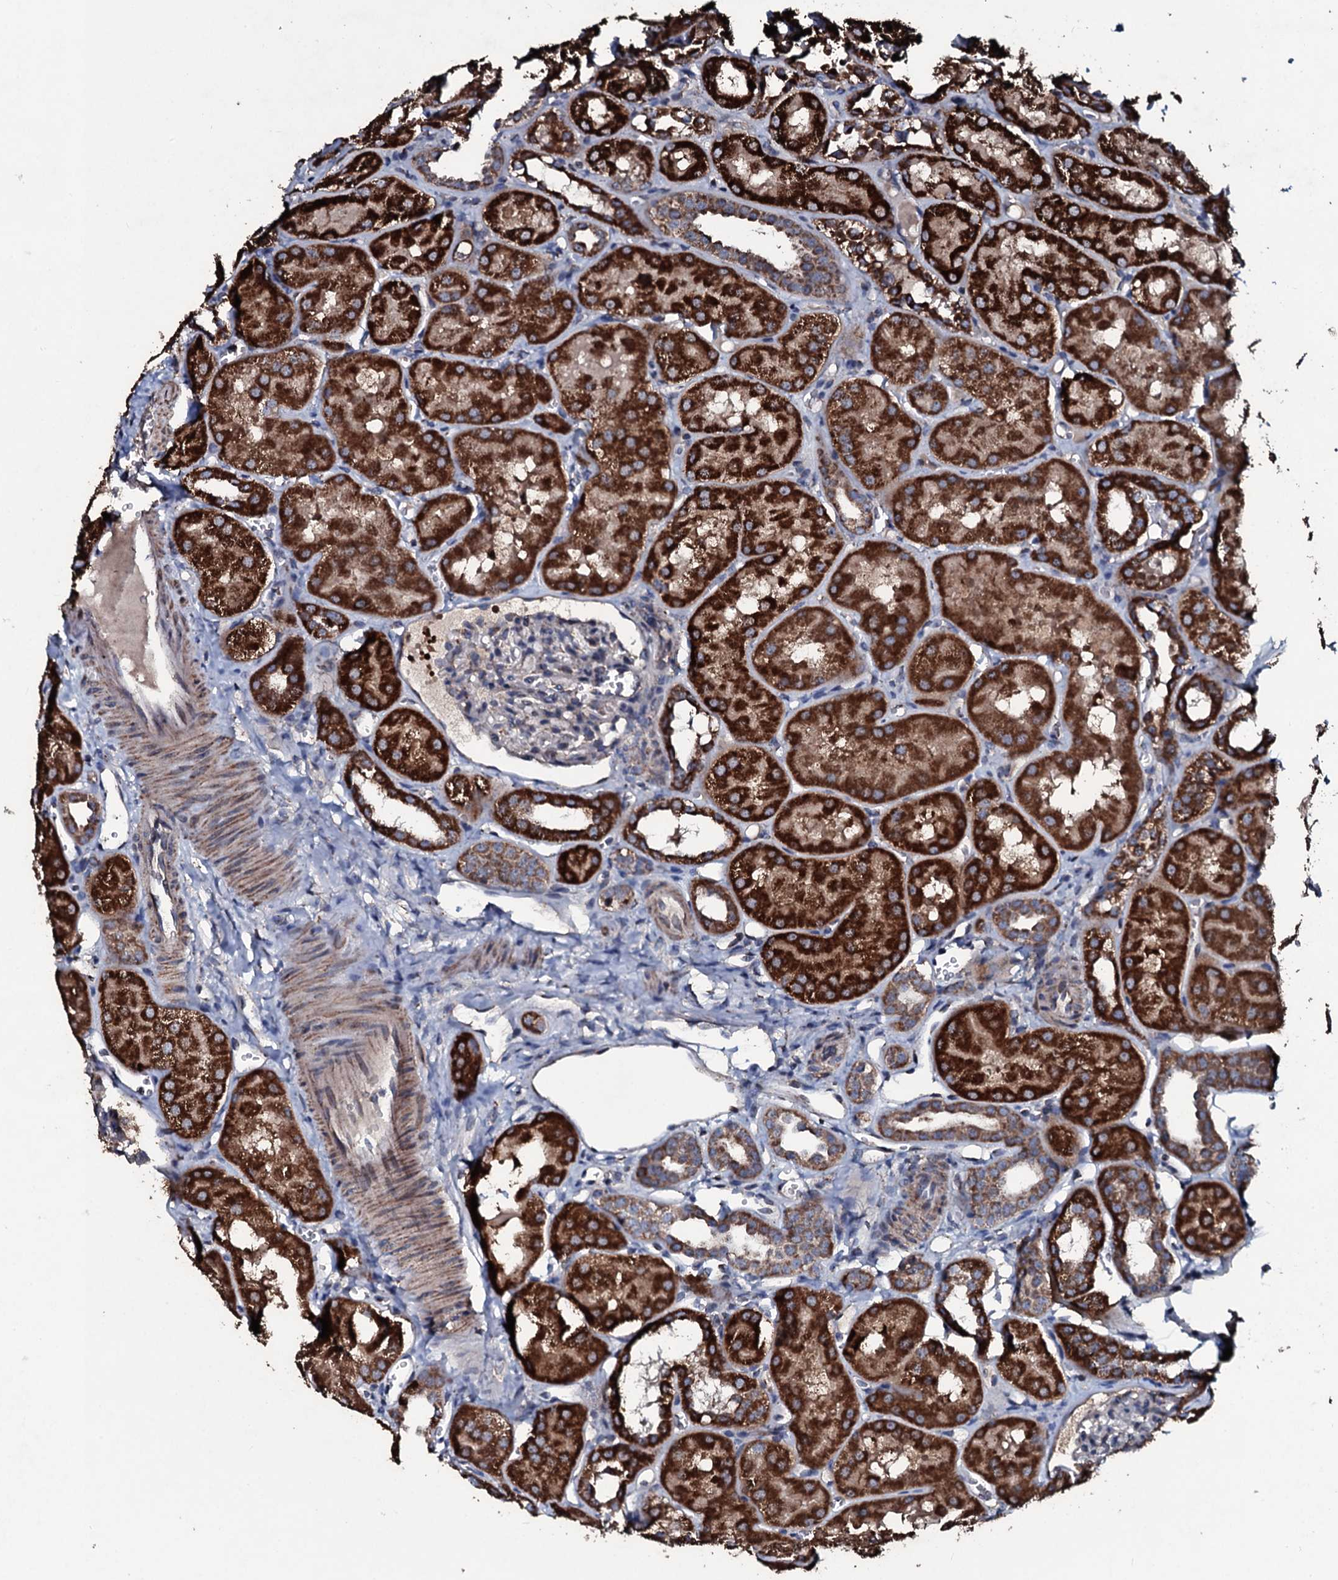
{"staining": {"intensity": "weak", "quantity": "<25%", "location": "cytoplasmic/membranous"}, "tissue": "kidney", "cell_type": "Cells in glomeruli", "image_type": "normal", "snomed": [{"axis": "morphology", "description": "Normal tissue, NOS"}, {"axis": "topography", "description": "Kidney"}, {"axis": "topography", "description": "Urinary bladder"}], "caption": "Immunohistochemistry (IHC) micrograph of benign kidney: kidney stained with DAB (3,3'-diaminobenzidine) demonstrates no significant protein staining in cells in glomeruli.", "gene": "DYNC2I2", "patient": {"sex": "male", "age": 16}}